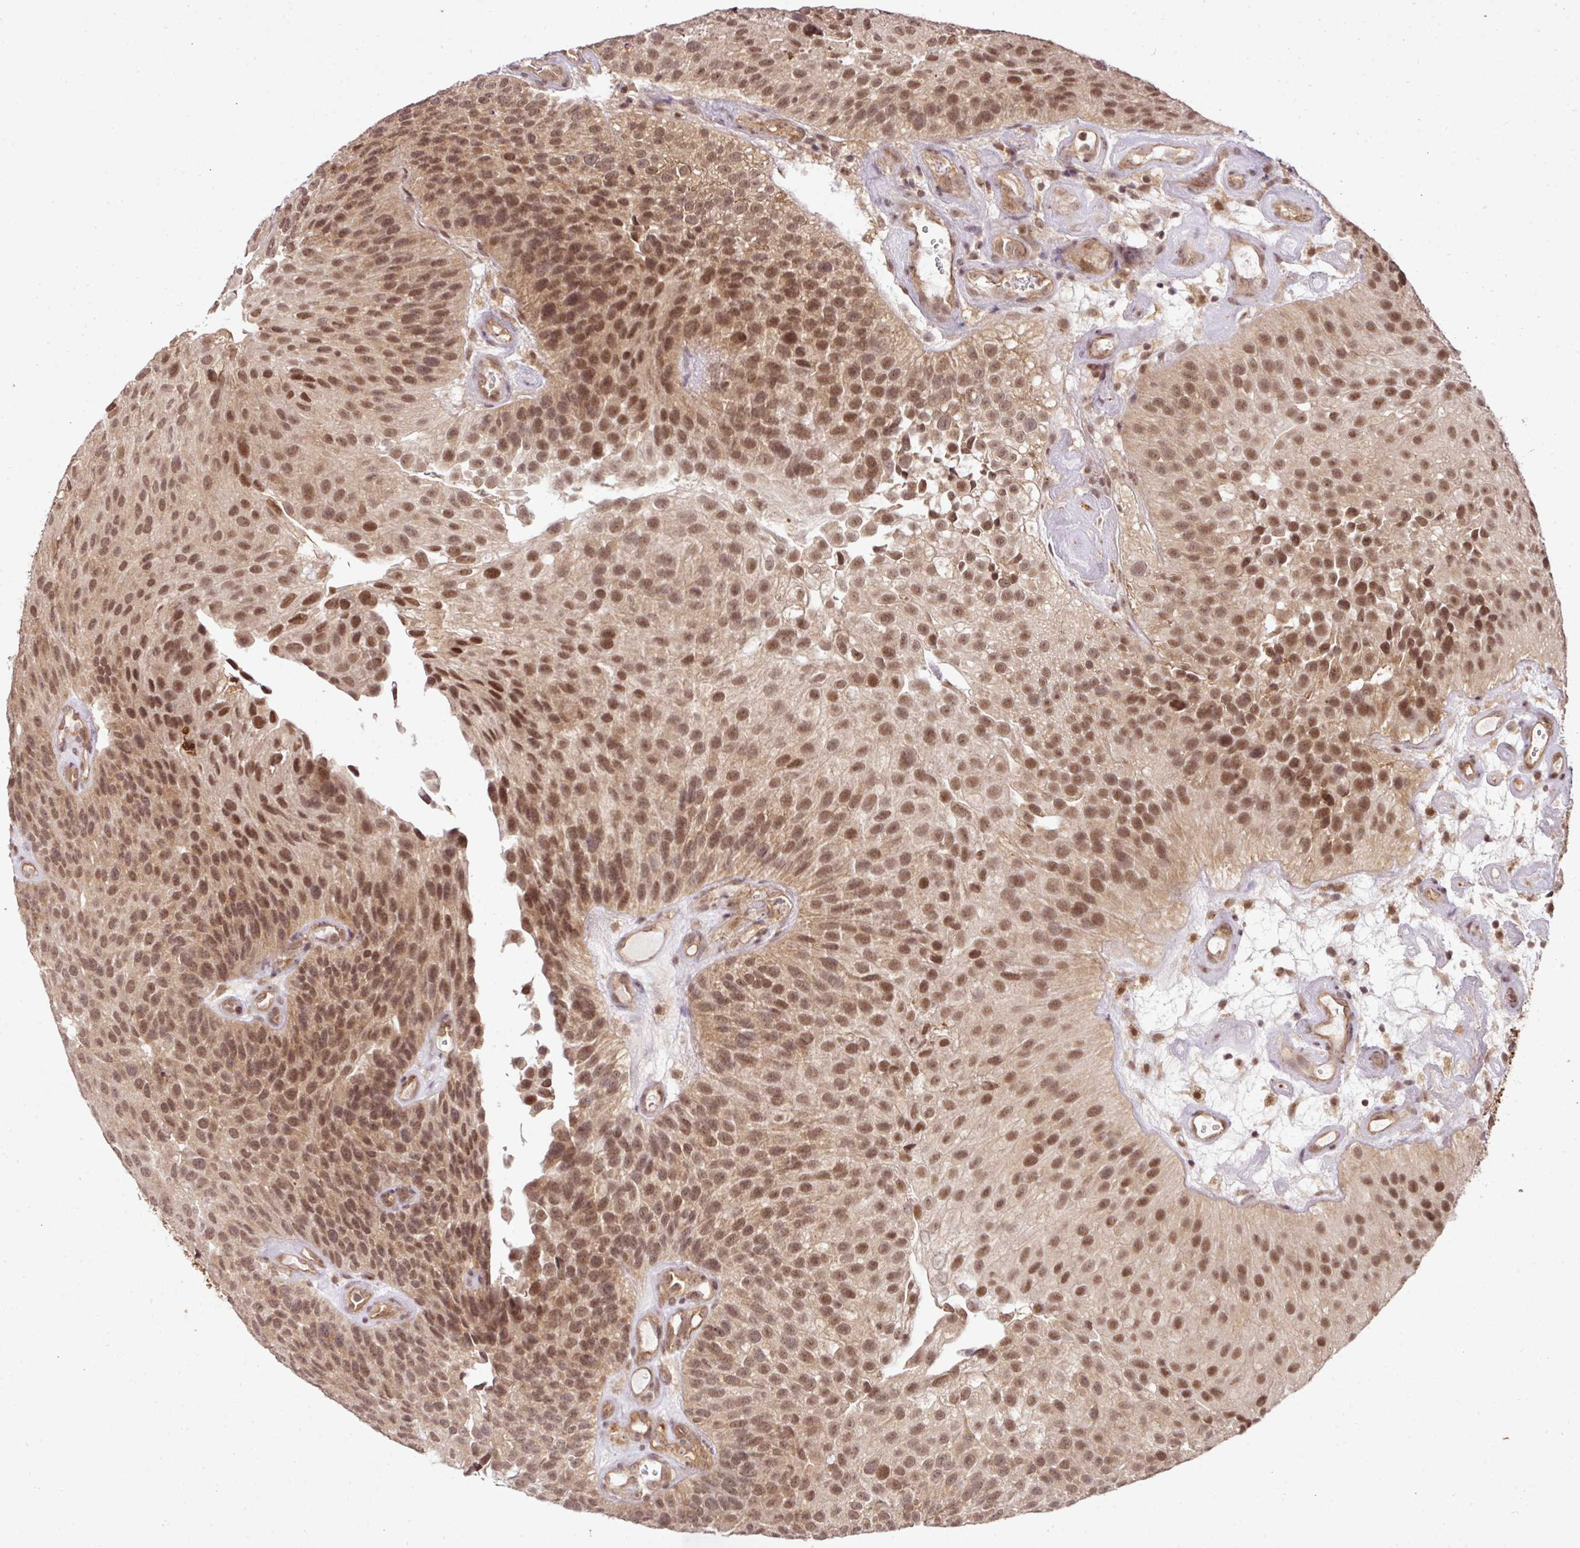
{"staining": {"intensity": "moderate", "quantity": ">75%", "location": "nuclear"}, "tissue": "urothelial cancer", "cell_type": "Tumor cells", "image_type": "cancer", "snomed": [{"axis": "morphology", "description": "Urothelial carcinoma, NOS"}, {"axis": "topography", "description": "Urinary bladder"}], "caption": "Transitional cell carcinoma stained for a protein (brown) reveals moderate nuclear positive positivity in approximately >75% of tumor cells.", "gene": "ANKRD18A", "patient": {"sex": "male", "age": 87}}